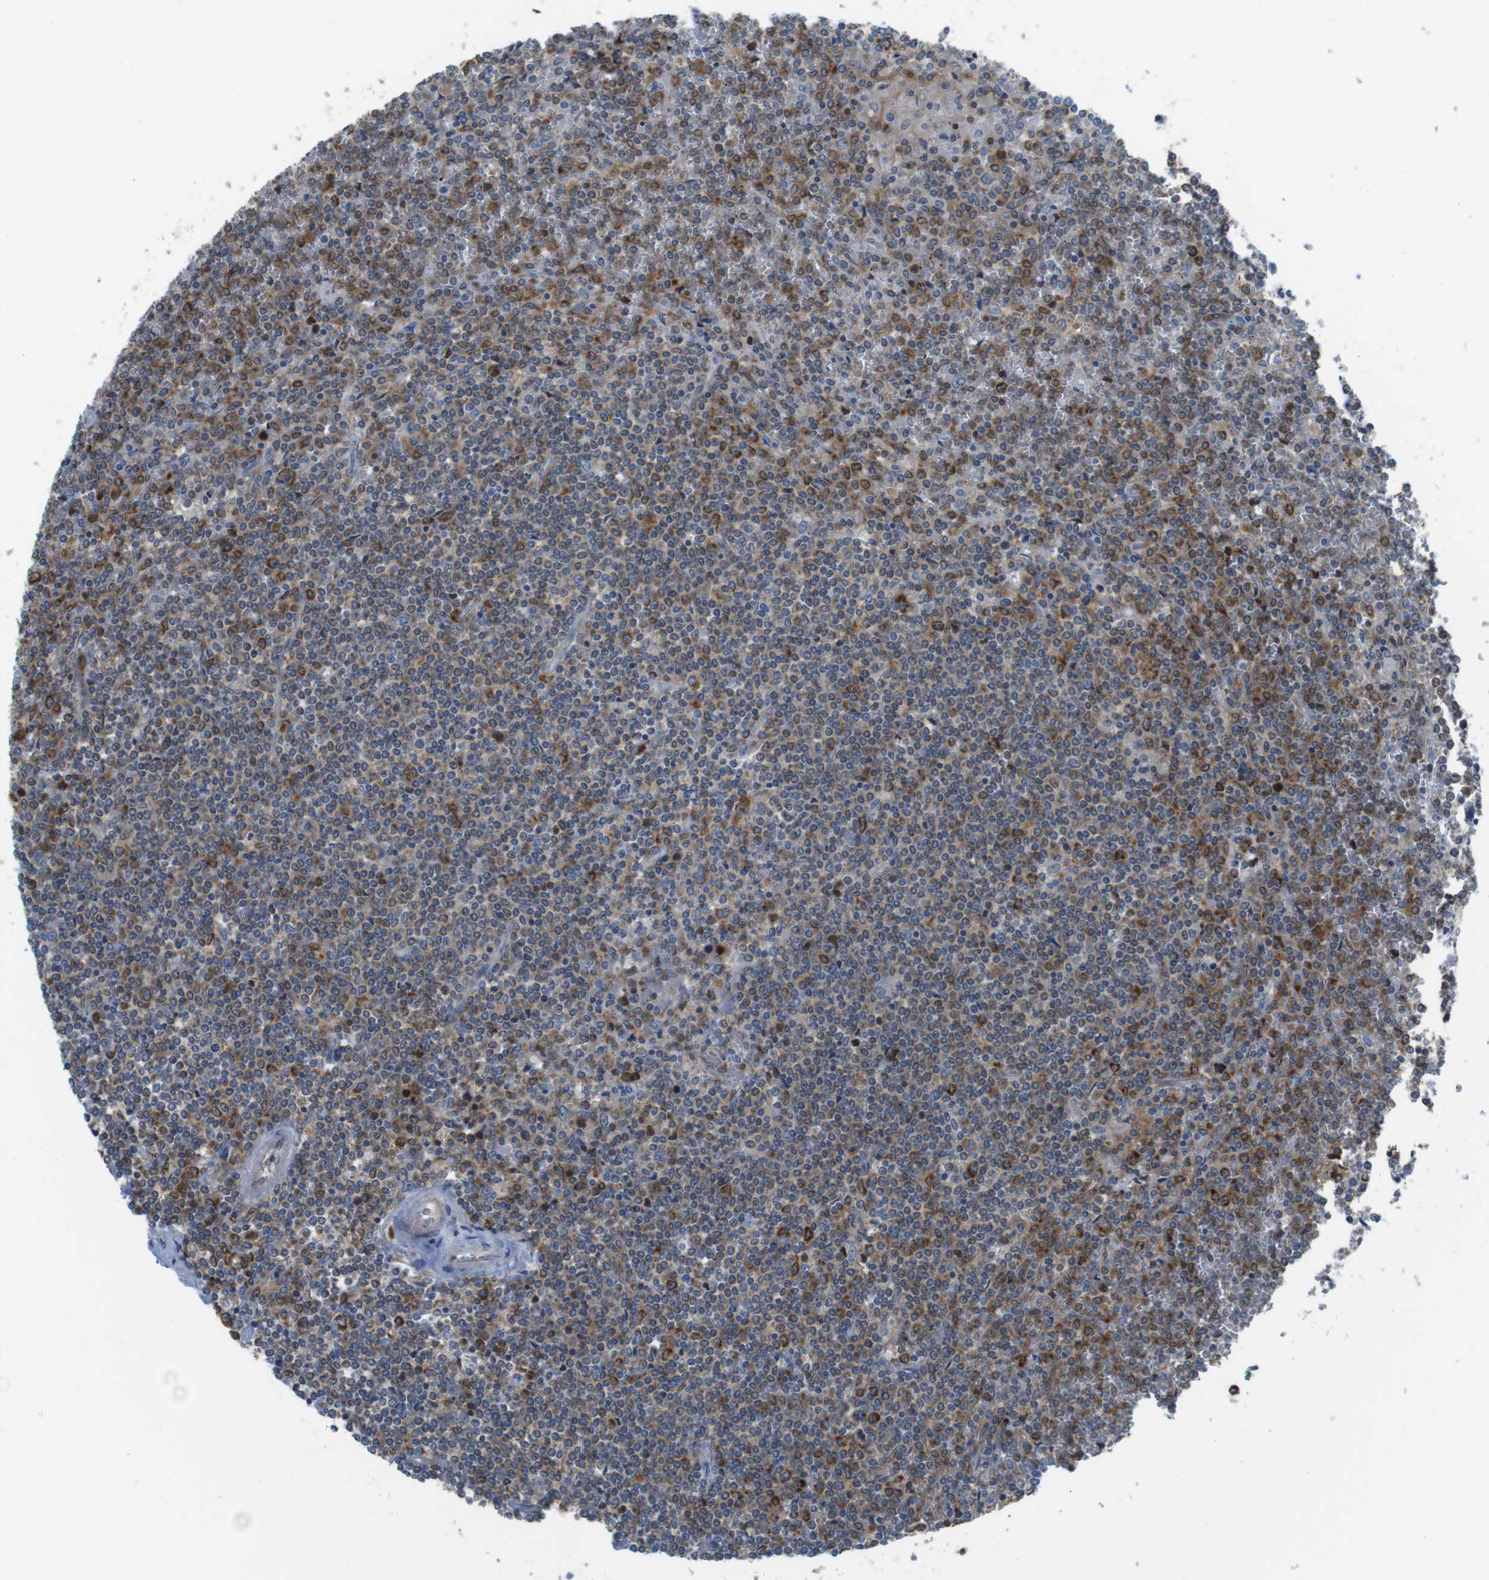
{"staining": {"intensity": "strong", "quantity": "25%-75%", "location": "cytoplasmic/membranous"}, "tissue": "lymphoma", "cell_type": "Tumor cells", "image_type": "cancer", "snomed": [{"axis": "morphology", "description": "Malignant lymphoma, non-Hodgkin's type, Low grade"}, {"axis": "topography", "description": "Spleen"}], "caption": "Immunohistochemical staining of malignant lymphoma, non-Hodgkin's type (low-grade) demonstrates strong cytoplasmic/membranous protein staining in approximately 25%-75% of tumor cells.", "gene": "MTHFD1", "patient": {"sex": "female", "age": 19}}